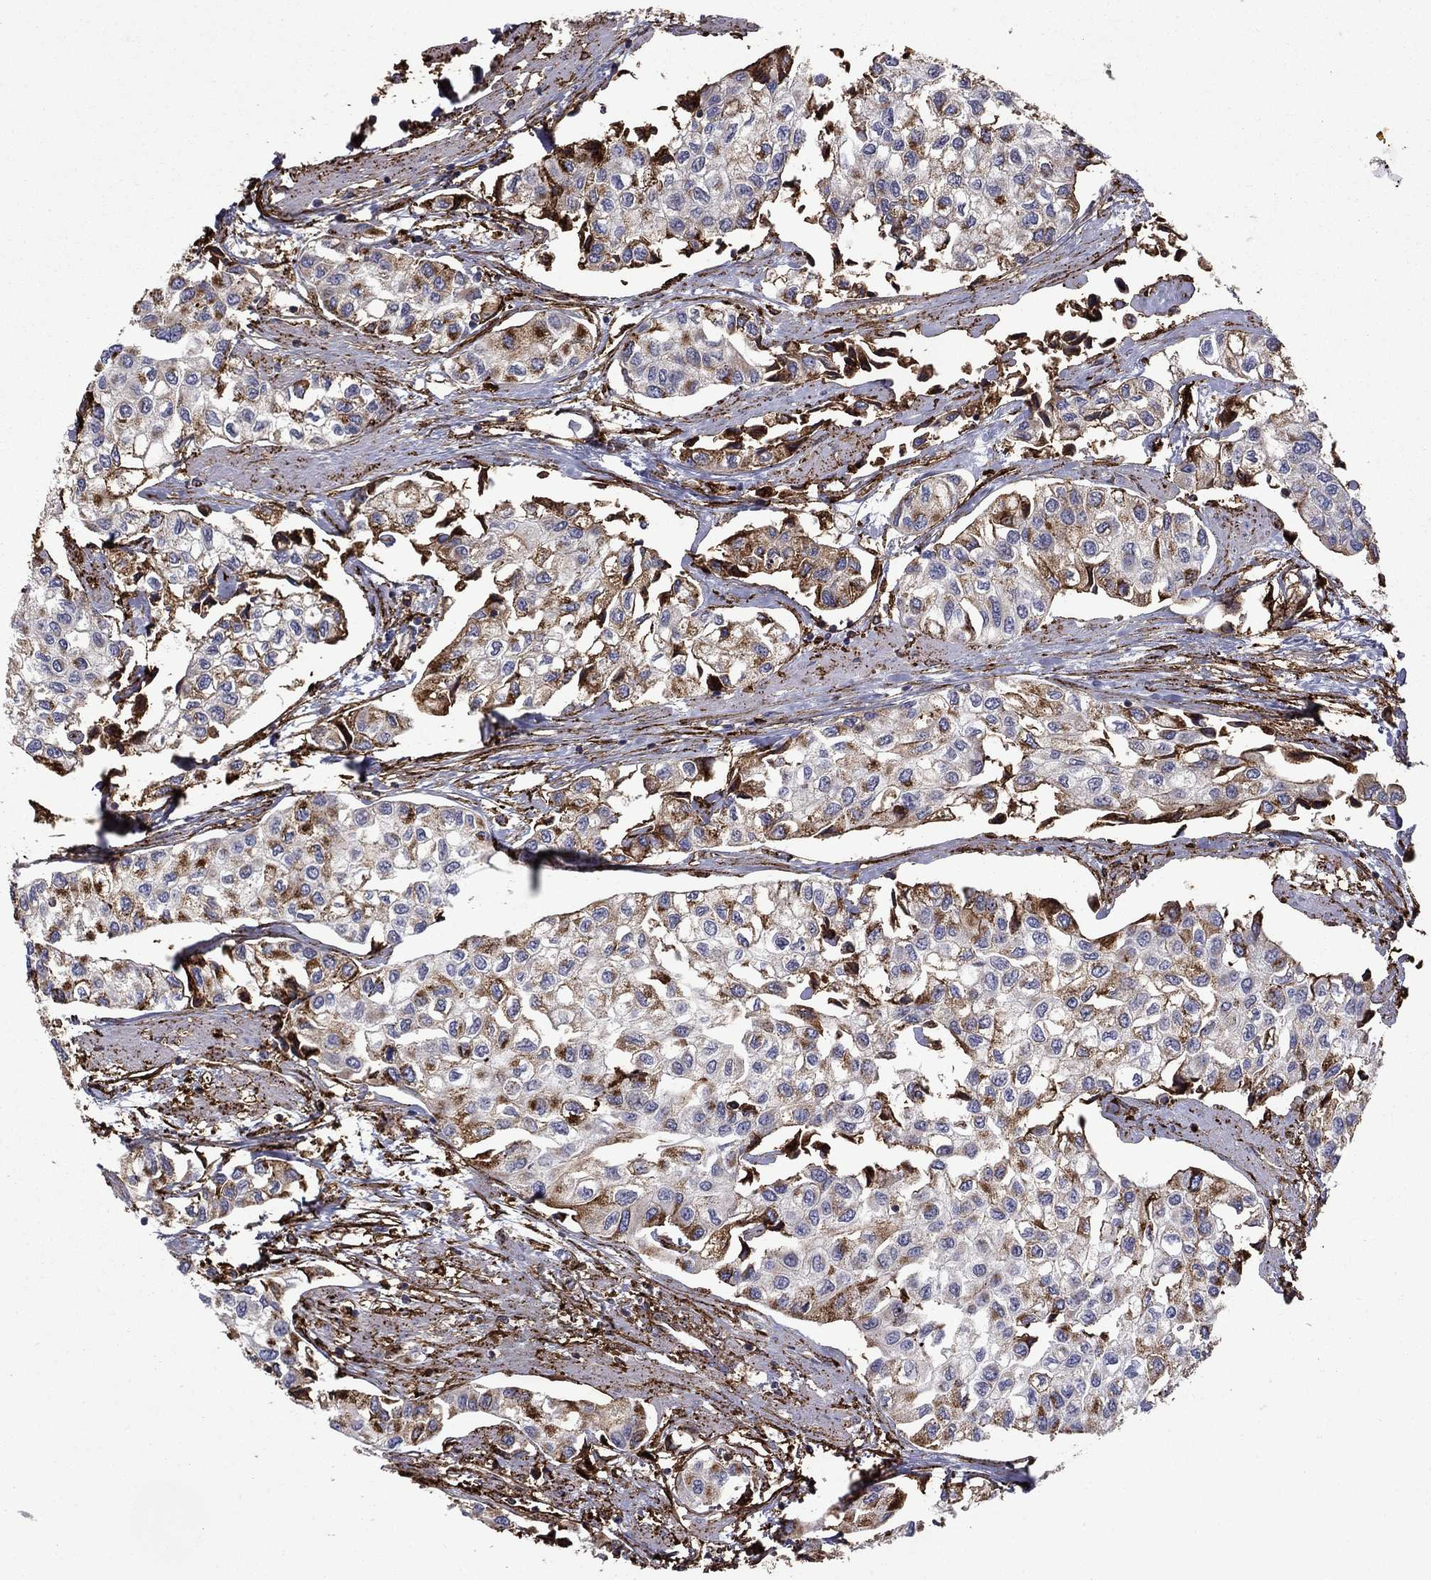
{"staining": {"intensity": "moderate", "quantity": "25%-75%", "location": "cytoplasmic/membranous"}, "tissue": "urothelial cancer", "cell_type": "Tumor cells", "image_type": "cancer", "snomed": [{"axis": "morphology", "description": "Urothelial carcinoma, High grade"}, {"axis": "topography", "description": "Urinary bladder"}], "caption": "The micrograph displays staining of urothelial cancer, revealing moderate cytoplasmic/membranous protein expression (brown color) within tumor cells.", "gene": "PLAU", "patient": {"sex": "male", "age": 73}}